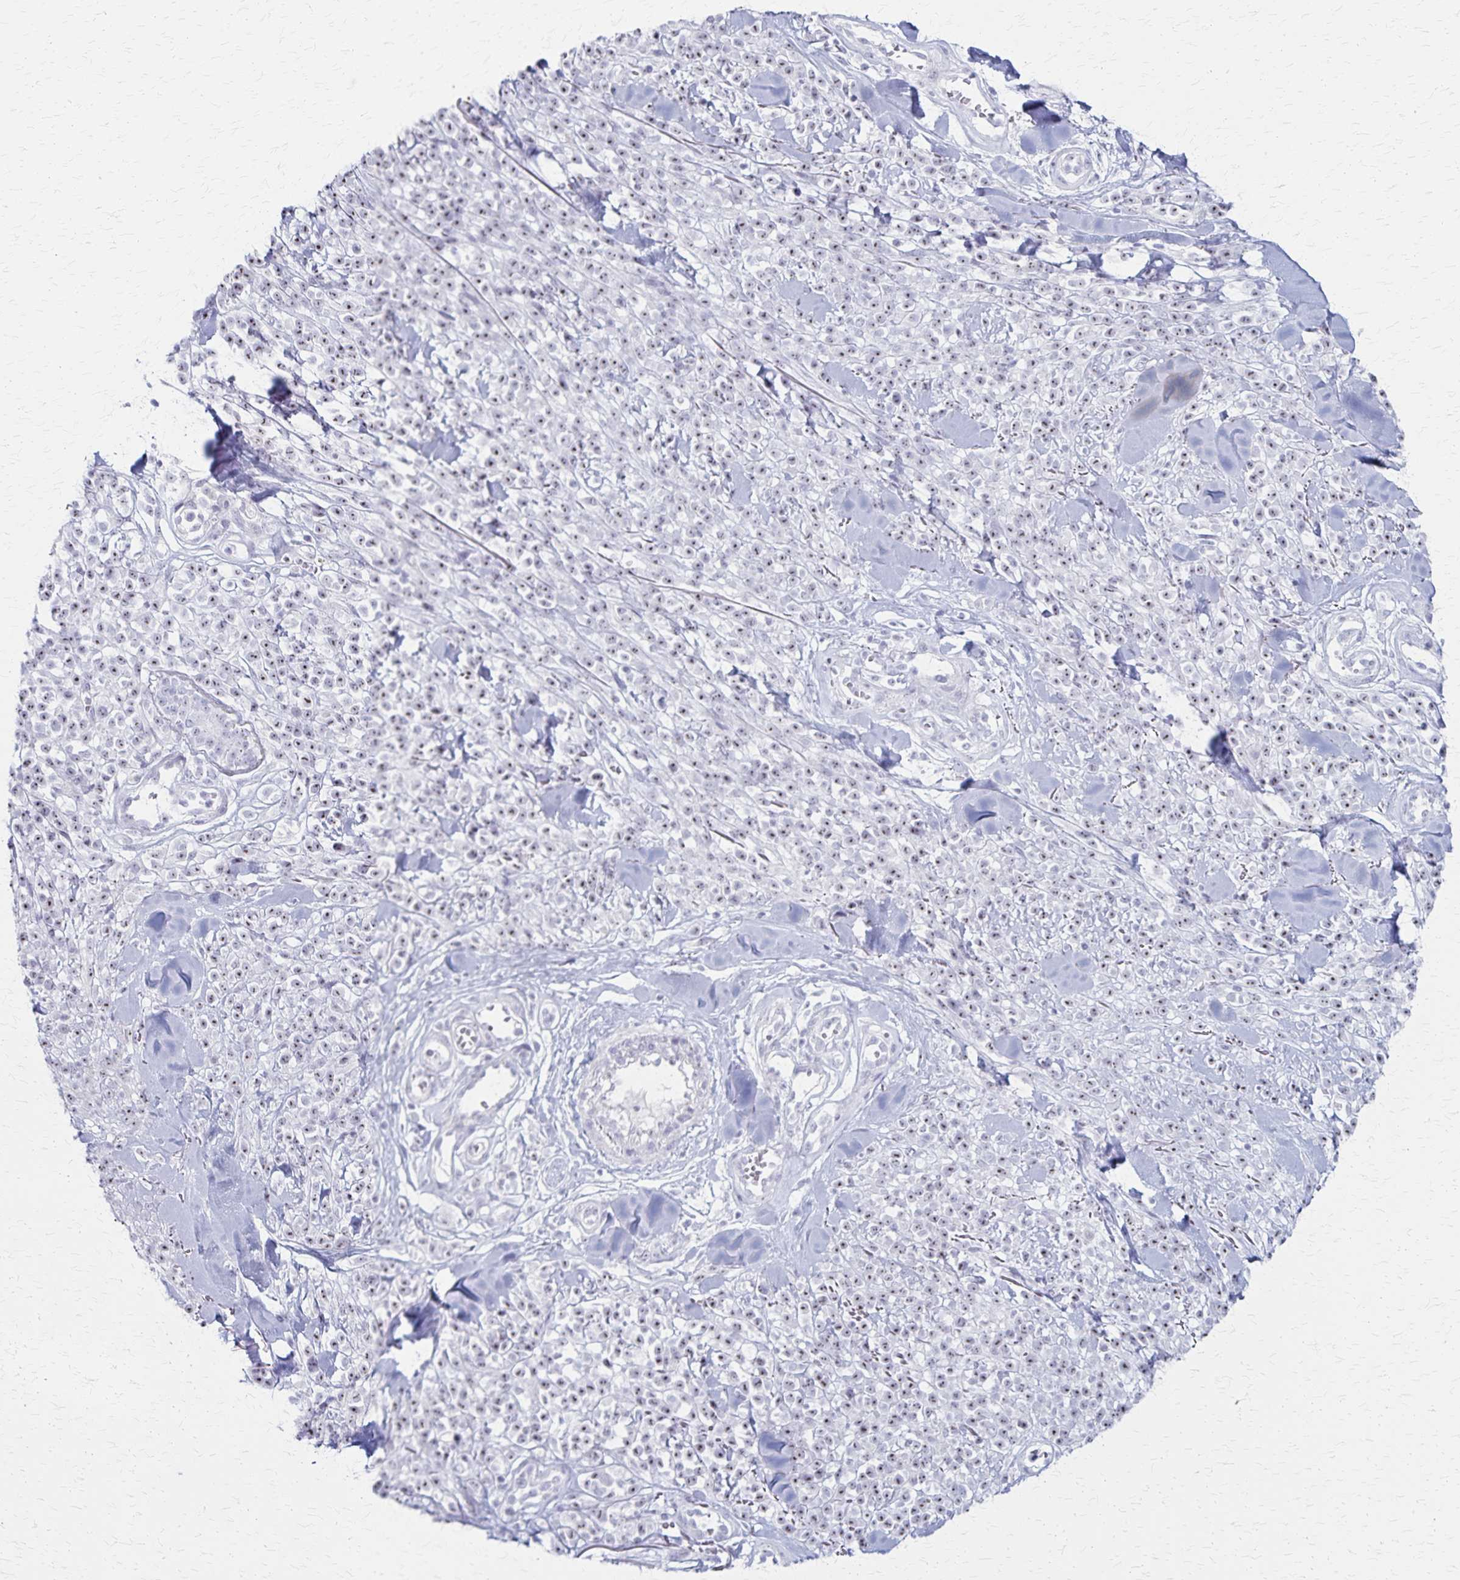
{"staining": {"intensity": "weak", "quantity": "25%-75%", "location": "nuclear"}, "tissue": "melanoma", "cell_type": "Tumor cells", "image_type": "cancer", "snomed": [{"axis": "morphology", "description": "Malignant melanoma, NOS"}, {"axis": "topography", "description": "Skin"}, {"axis": "topography", "description": "Skin of trunk"}], "caption": "A micrograph of malignant melanoma stained for a protein demonstrates weak nuclear brown staining in tumor cells.", "gene": "DLK2", "patient": {"sex": "male", "age": 74}}